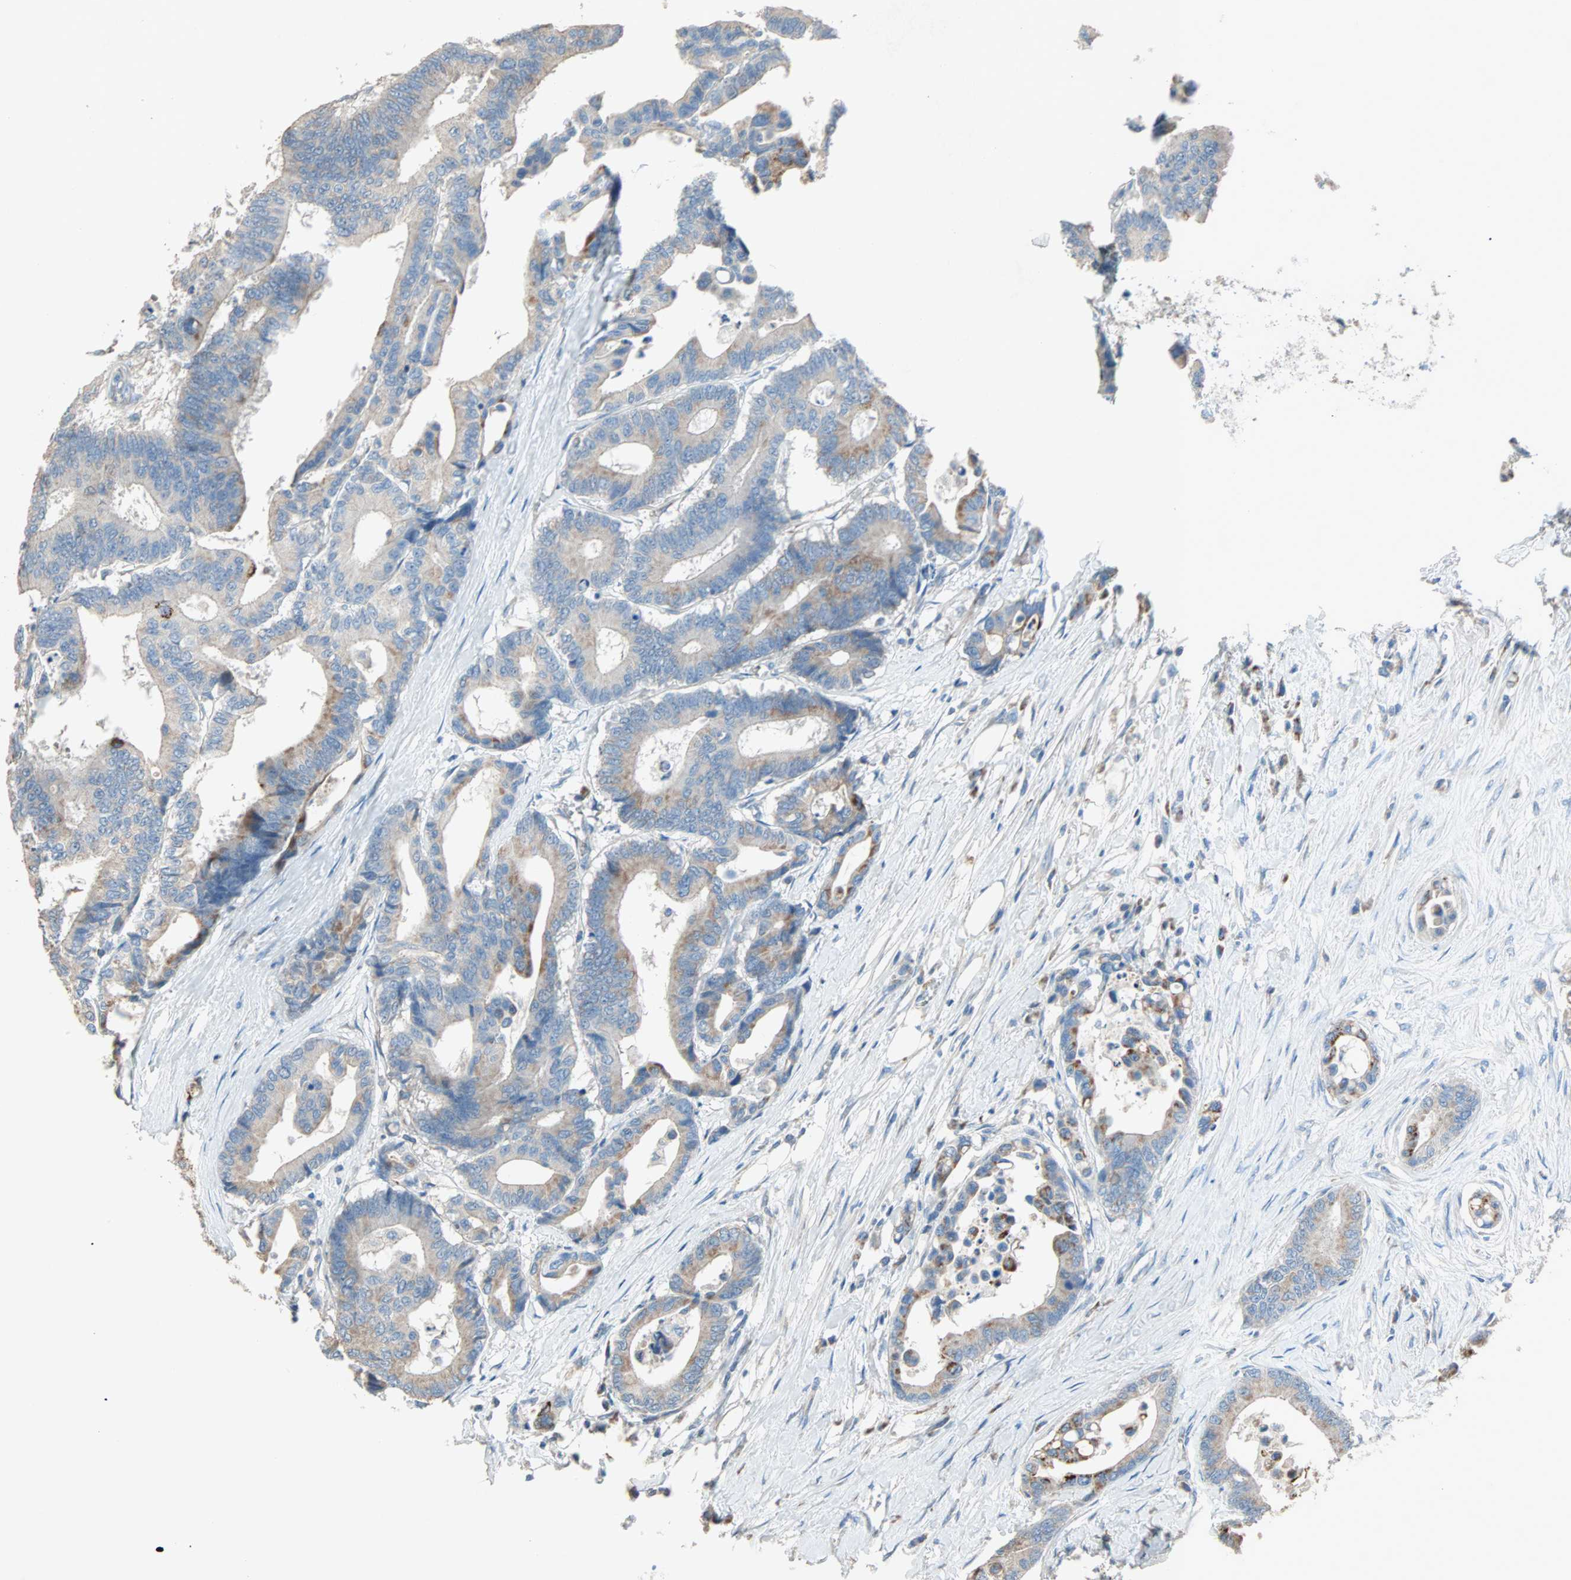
{"staining": {"intensity": "moderate", "quantity": ">75%", "location": "cytoplasmic/membranous"}, "tissue": "colorectal cancer", "cell_type": "Tumor cells", "image_type": "cancer", "snomed": [{"axis": "morphology", "description": "Normal tissue, NOS"}, {"axis": "morphology", "description": "Adenocarcinoma, NOS"}, {"axis": "topography", "description": "Colon"}], "caption": "Colorectal adenocarcinoma tissue demonstrates moderate cytoplasmic/membranous expression in about >75% of tumor cells, visualized by immunohistochemistry.", "gene": "ACVRL1", "patient": {"sex": "male", "age": 82}}